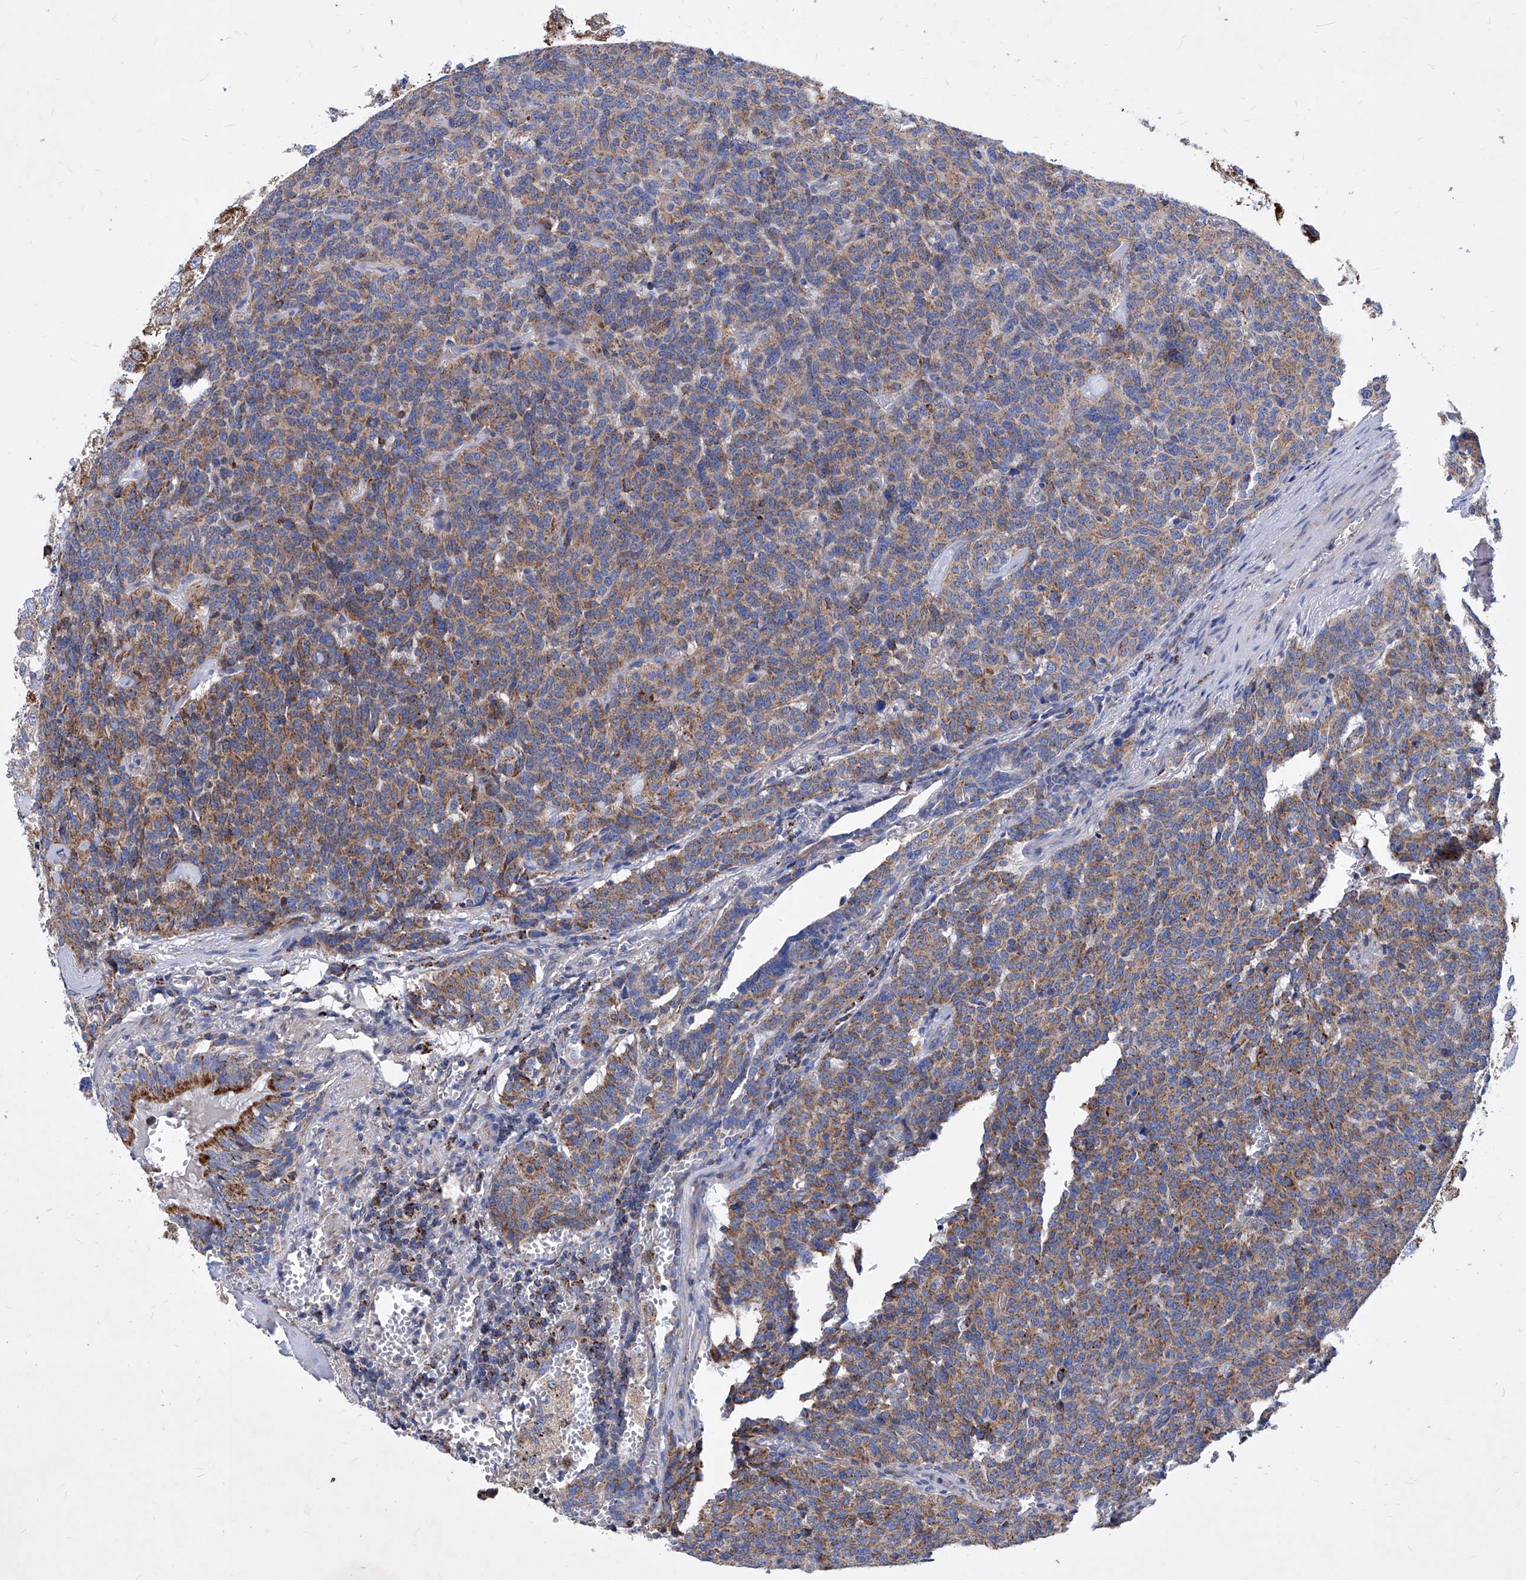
{"staining": {"intensity": "moderate", "quantity": ">75%", "location": "cytoplasmic/membranous"}, "tissue": "carcinoid", "cell_type": "Tumor cells", "image_type": "cancer", "snomed": [{"axis": "morphology", "description": "Carcinoid, malignant, NOS"}, {"axis": "topography", "description": "Lung"}], "caption": "Immunohistochemistry (IHC) histopathology image of neoplastic tissue: carcinoid stained using IHC shows medium levels of moderate protein expression localized specifically in the cytoplasmic/membranous of tumor cells, appearing as a cytoplasmic/membranous brown color.", "gene": "HRNR", "patient": {"sex": "female", "age": 46}}